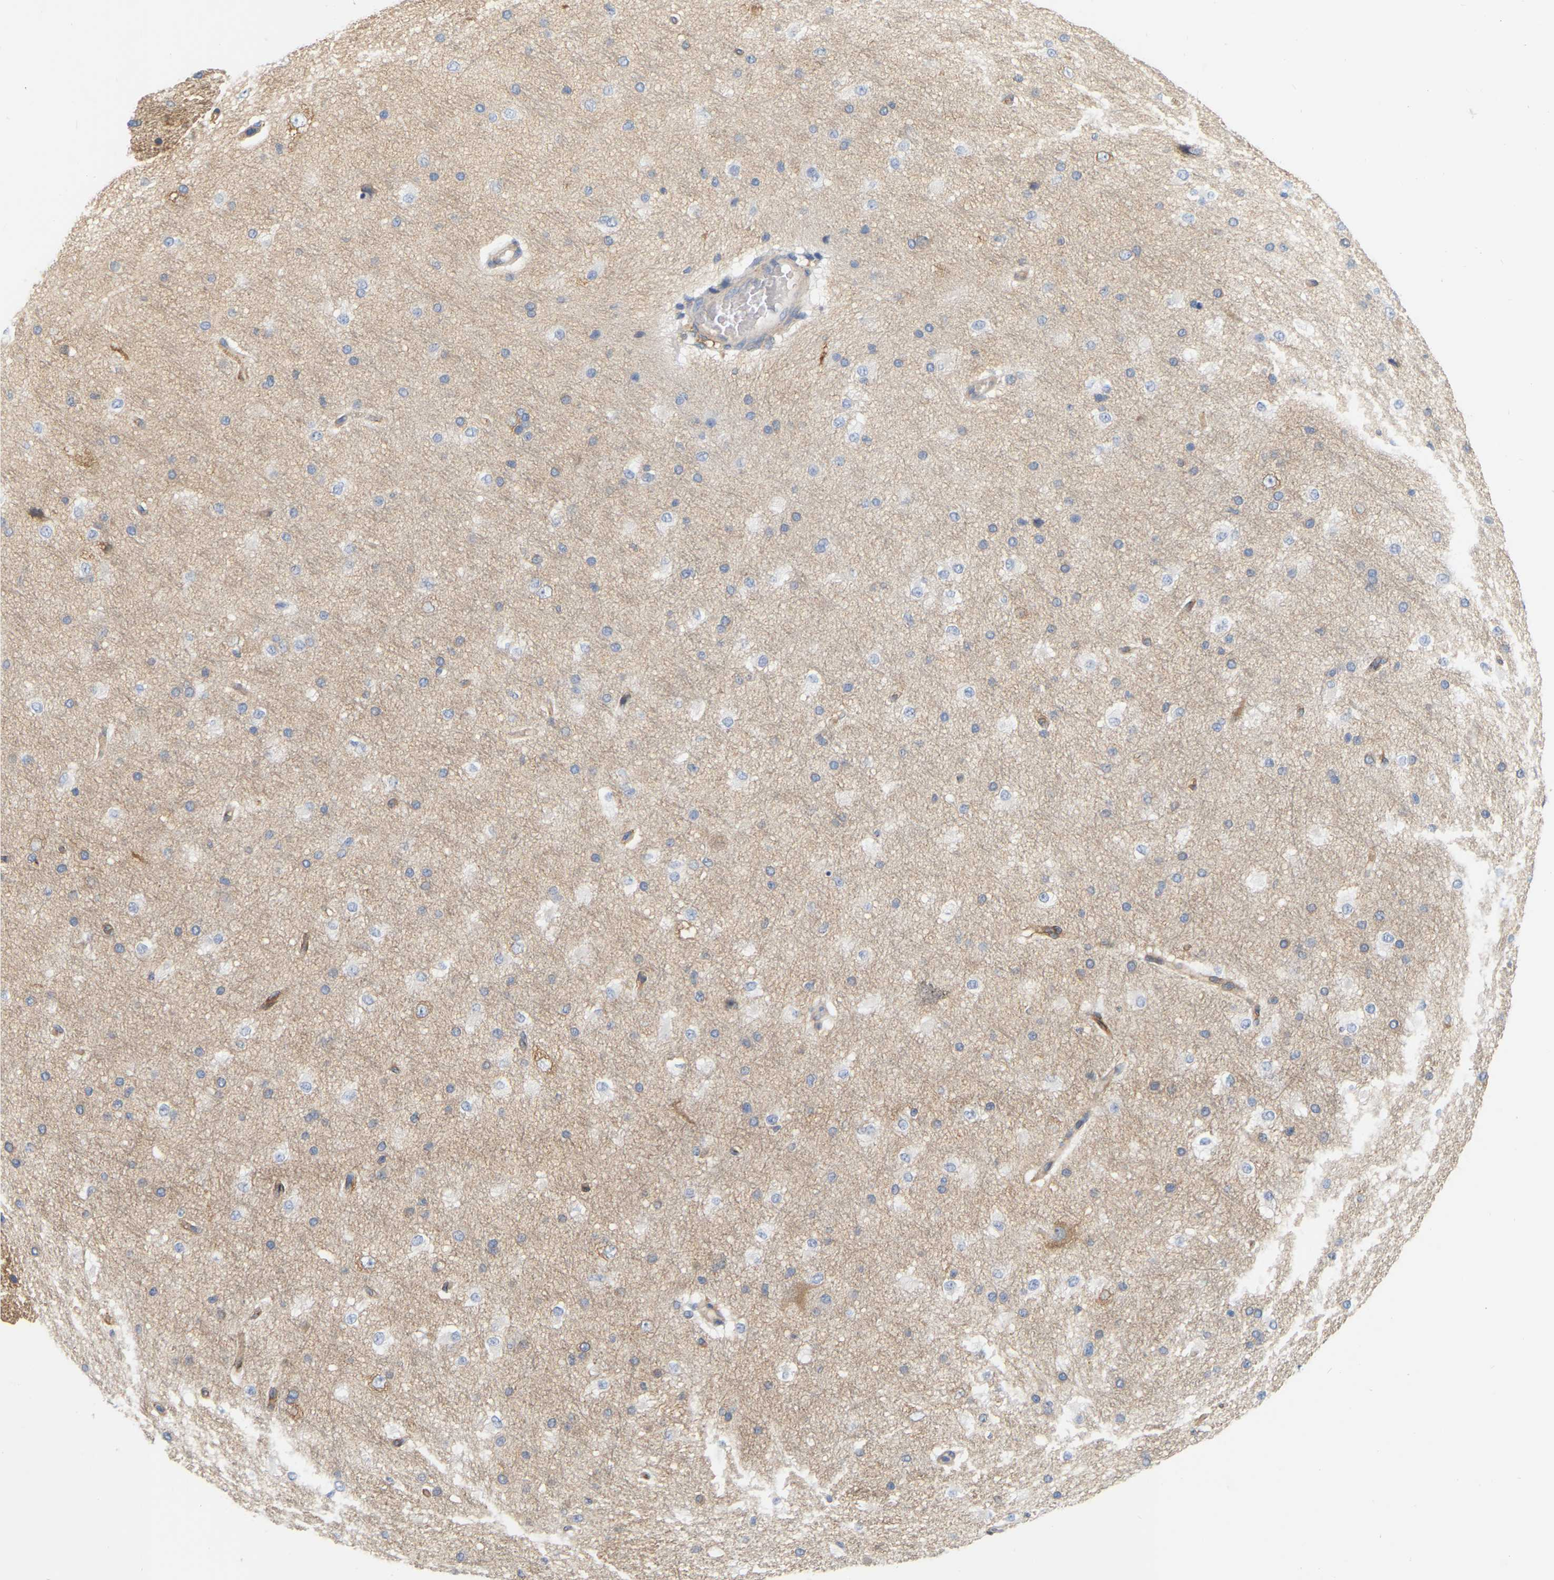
{"staining": {"intensity": "moderate", "quantity": ">75%", "location": "cytoplasmic/membranous"}, "tissue": "cerebral cortex", "cell_type": "Endothelial cells", "image_type": "normal", "snomed": [{"axis": "morphology", "description": "Normal tissue, NOS"}, {"axis": "morphology", "description": "Developmental malformation"}, {"axis": "topography", "description": "Cerebral cortex"}], "caption": "Immunohistochemistry of normal human cerebral cortex shows medium levels of moderate cytoplasmic/membranous staining in approximately >75% of endothelial cells. (DAB (3,3'-diaminobenzidine) = brown stain, brightfield microscopy at high magnification).", "gene": "RAPH1", "patient": {"sex": "female", "age": 30}}